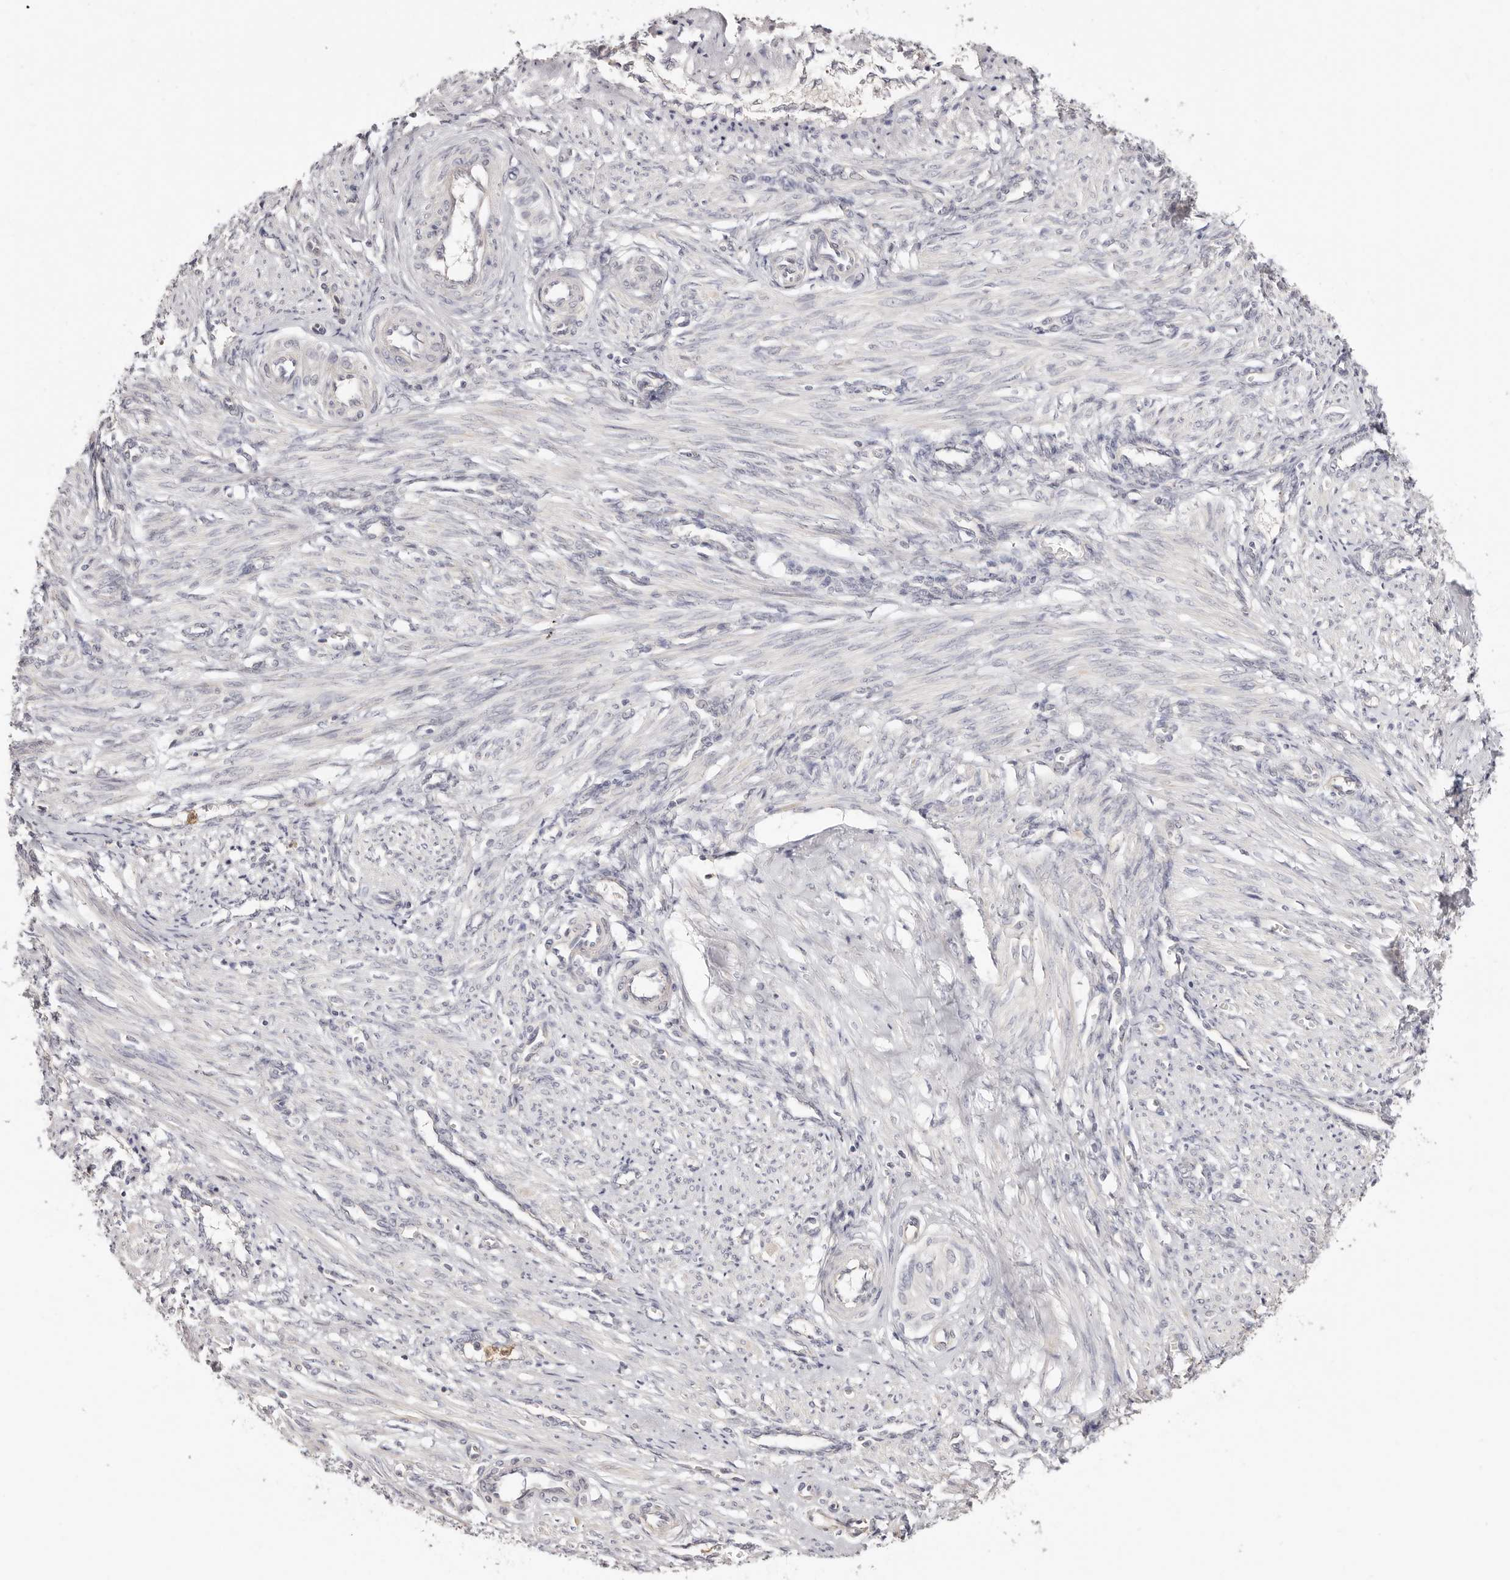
{"staining": {"intensity": "weak", "quantity": "<25%", "location": "cytoplasmic/membranous"}, "tissue": "smooth muscle", "cell_type": "Smooth muscle cells", "image_type": "normal", "snomed": [{"axis": "morphology", "description": "Normal tissue, NOS"}, {"axis": "topography", "description": "Endometrium"}], "caption": "Smooth muscle cells show no significant staining in normal smooth muscle.", "gene": "BCL2L15", "patient": {"sex": "female", "age": 33}}